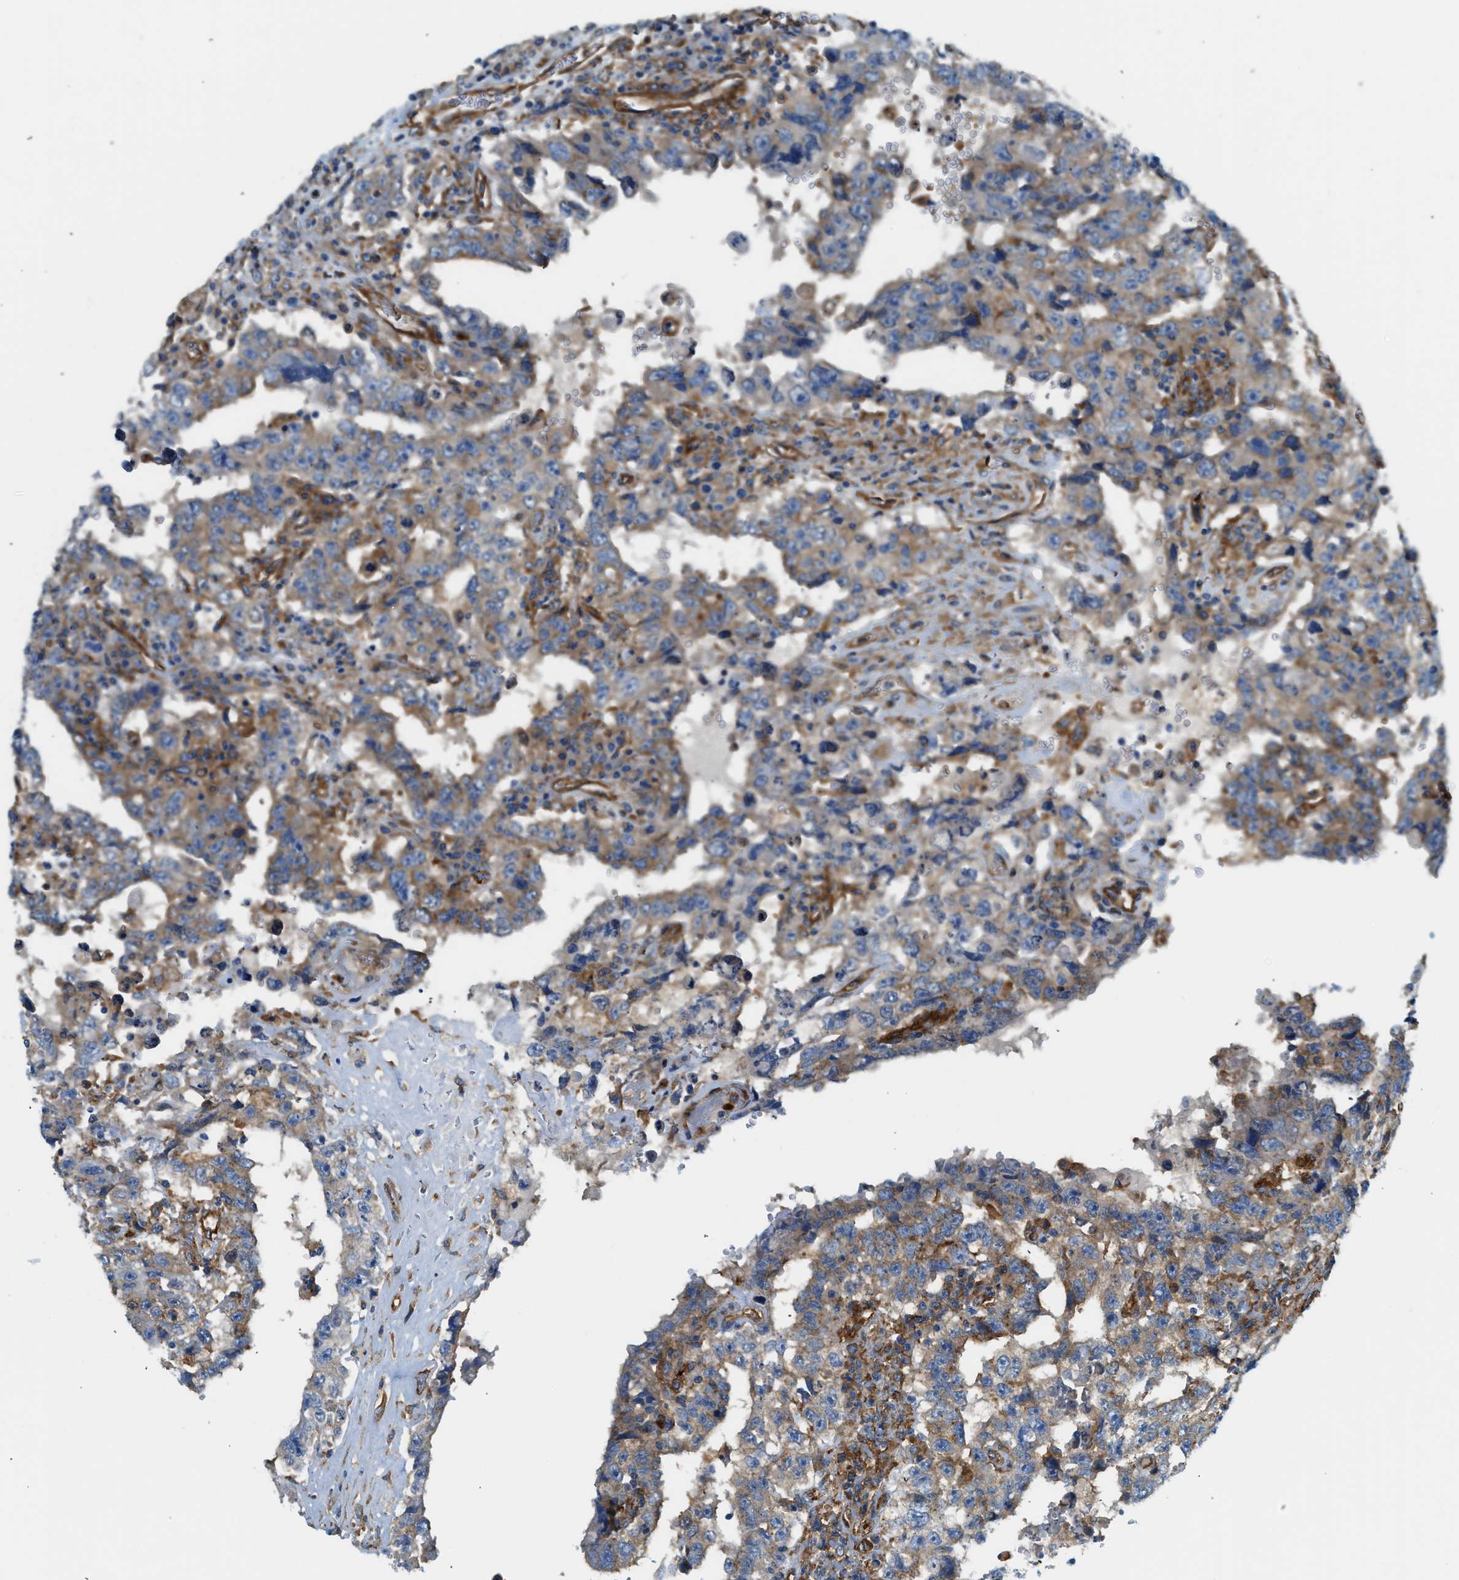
{"staining": {"intensity": "moderate", "quantity": "<25%", "location": "cytoplasmic/membranous"}, "tissue": "testis cancer", "cell_type": "Tumor cells", "image_type": "cancer", "snomed": [{"axis": "morphology", "description": "Carcinoma, Embryonal, NOS"}, {"axis": "topography", "description": "Testis"}], "caption": "Testis cancer stained with a protein marker exhibits moderate staining in tumor cells.", "gene": "HIP1", "patient": {"sex": "male", "age": 26}}